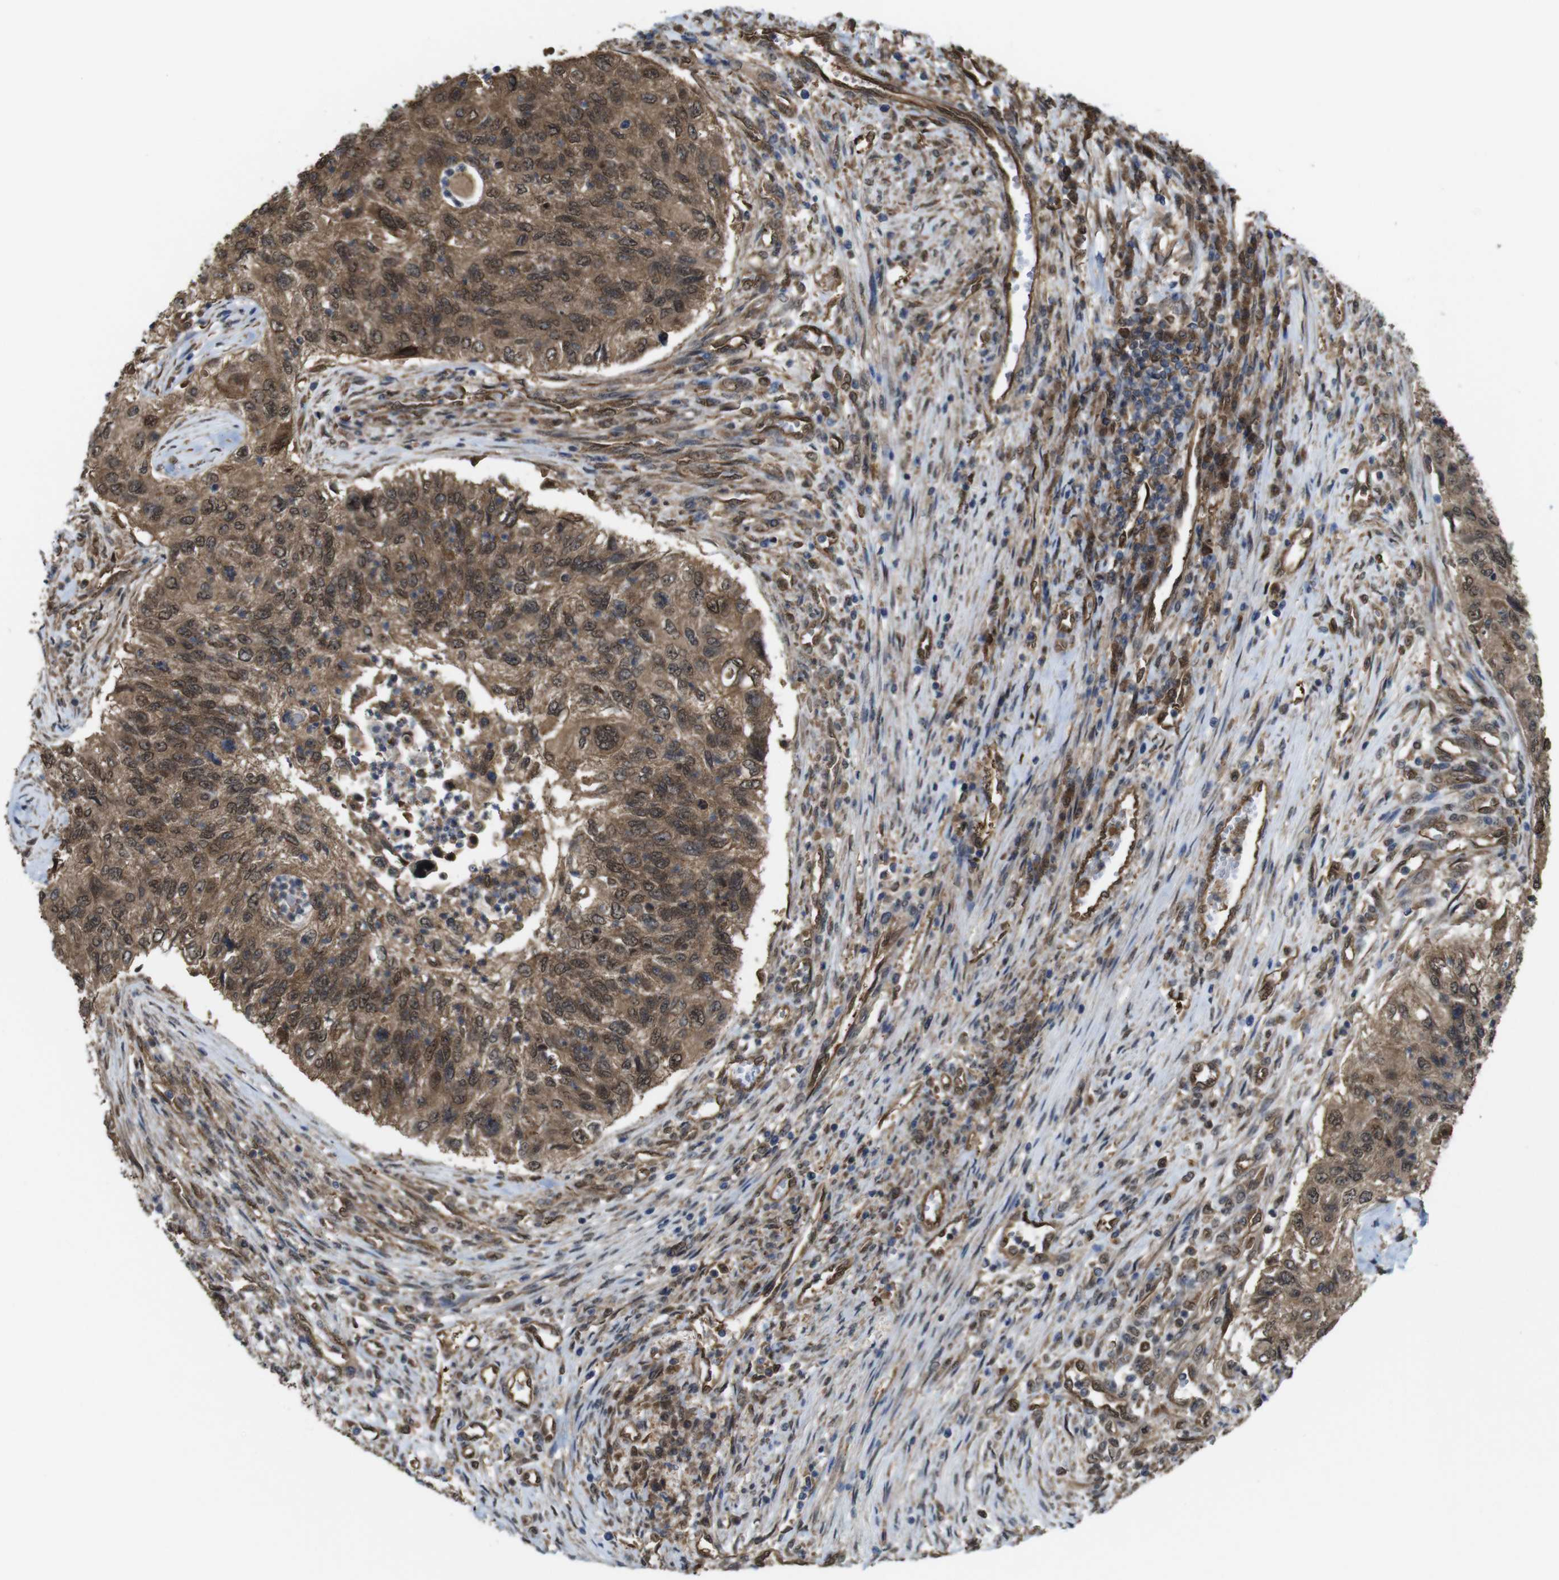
{"staining": {"intensity": "moderate", "quantity": ">75%", "location": "cytoplasmic/membranous"}, "tissue": "urothelial cancer", "cell_type": "Tumor cells", "image_type": "cancer", "snomed": [{"axis": "morphology", "description": "Urothelial carcinoma, High grade"}, {"axis": "topography", "description": "Urinary bladder"}], "caption": "Immunohistochemical staining of urothelial carcinoma (high-grade) displays medium levels of moderate cytoplasmic/membranous expression in approximately >75% of tumor cells. Ihc stains the protein of interest in brown and the nuclei are stained blue.", "gene": "YWHAG", "patient": {"sex": "female", "age": 60}}